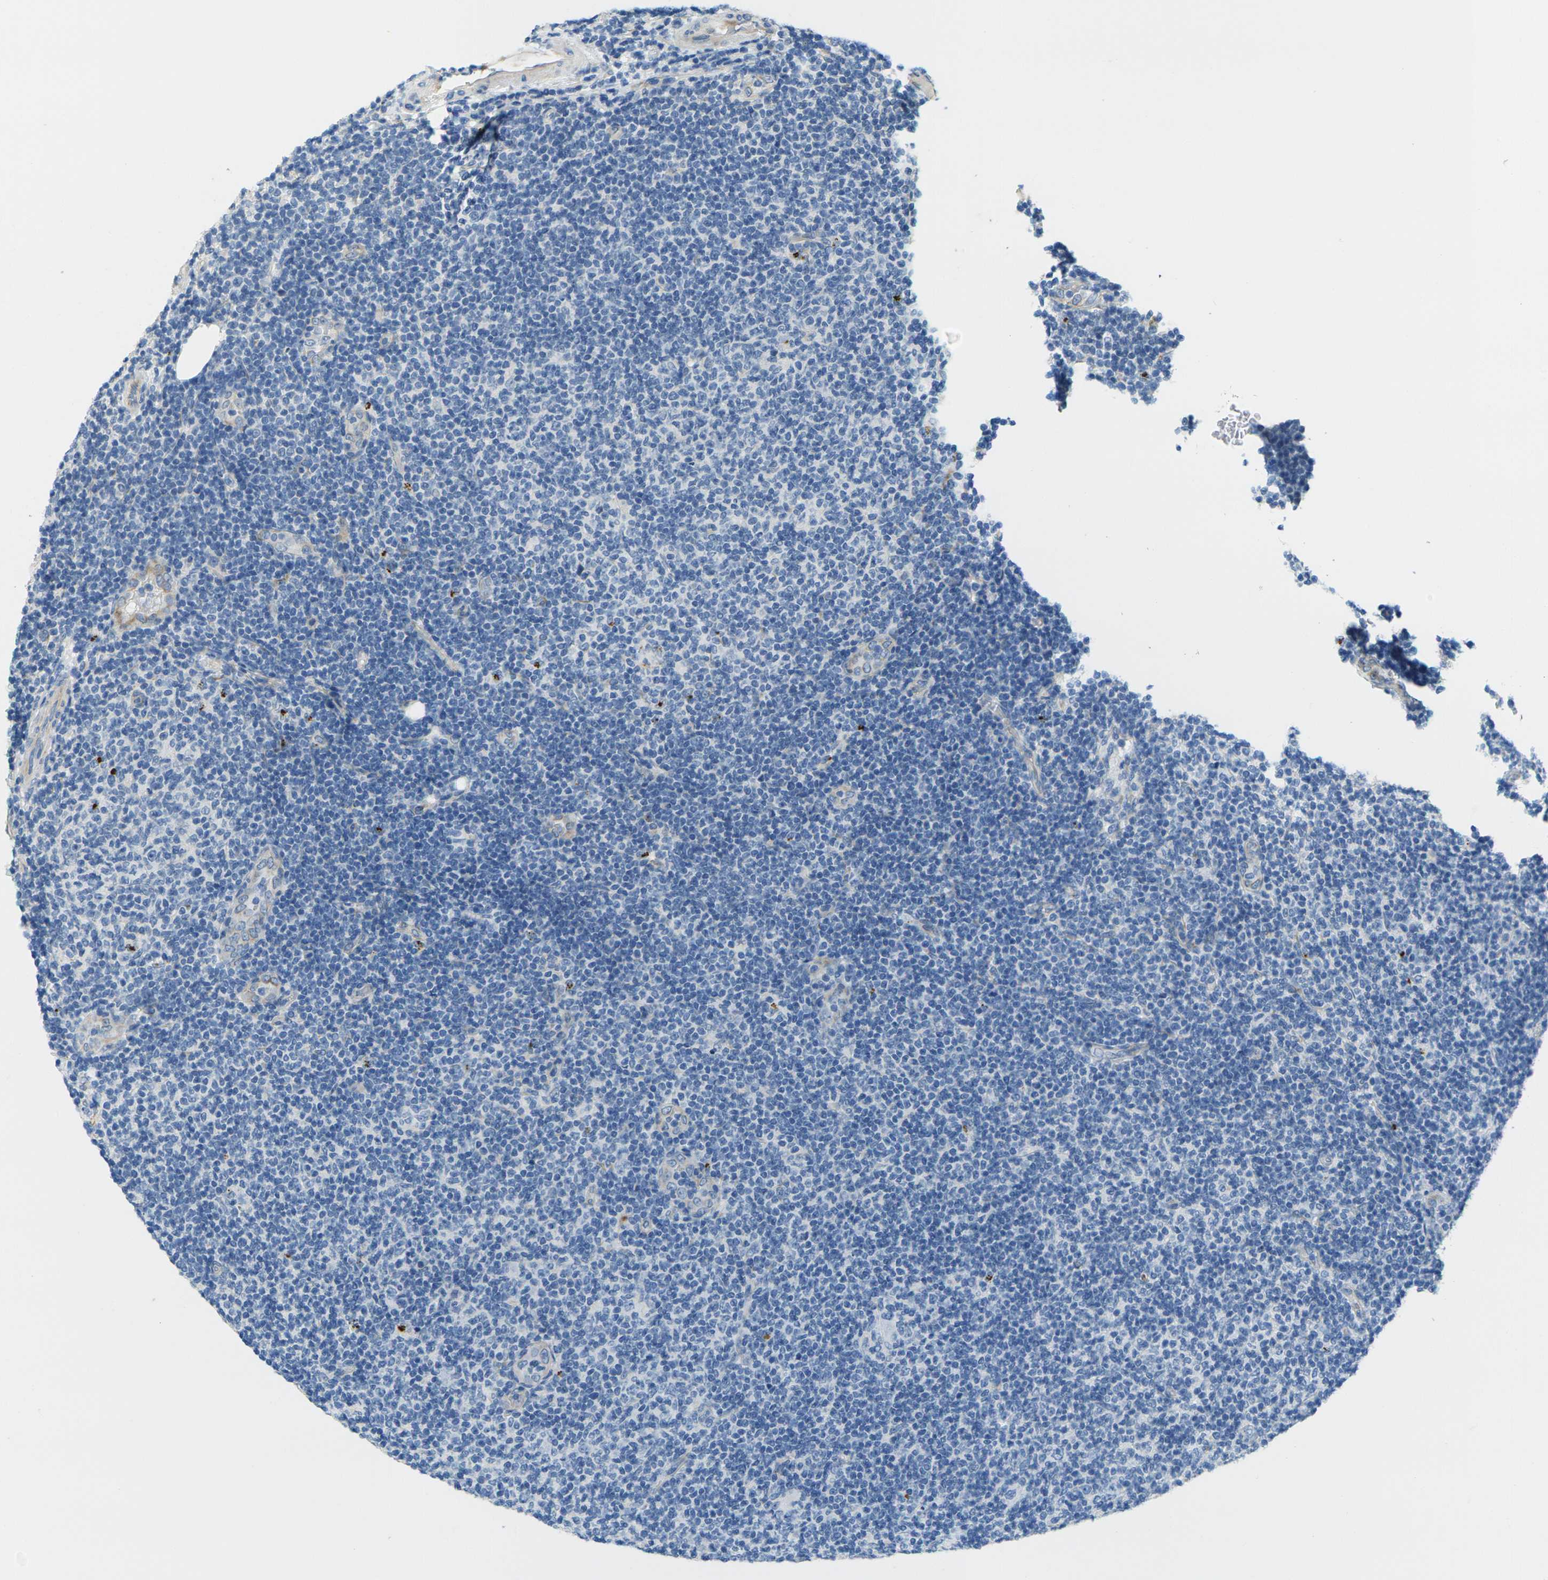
{"staining": {"intensity": "negative", "quantity": "none", "location": "none"}, "tissue": "lymphoma", "cell_type": "Tumor cells", "image_type": "cancer", "snomed": [{"axis": "morphology", "description": "Malignant lymphoma, non-Hodgkin's type, Low grade"}, {"axis": "topography", "description": "Lymph node"}], "caption": "Immunohistochemistry (IHC) micrograph of neoplastic tissue: low-grade malignant lymphoma, non-Hodgkin's type stained with DAB reveals no significant protein expression in tumor cells.", "gene": "CYP2C8", "patient": {"sex": "male", "age": 83}}